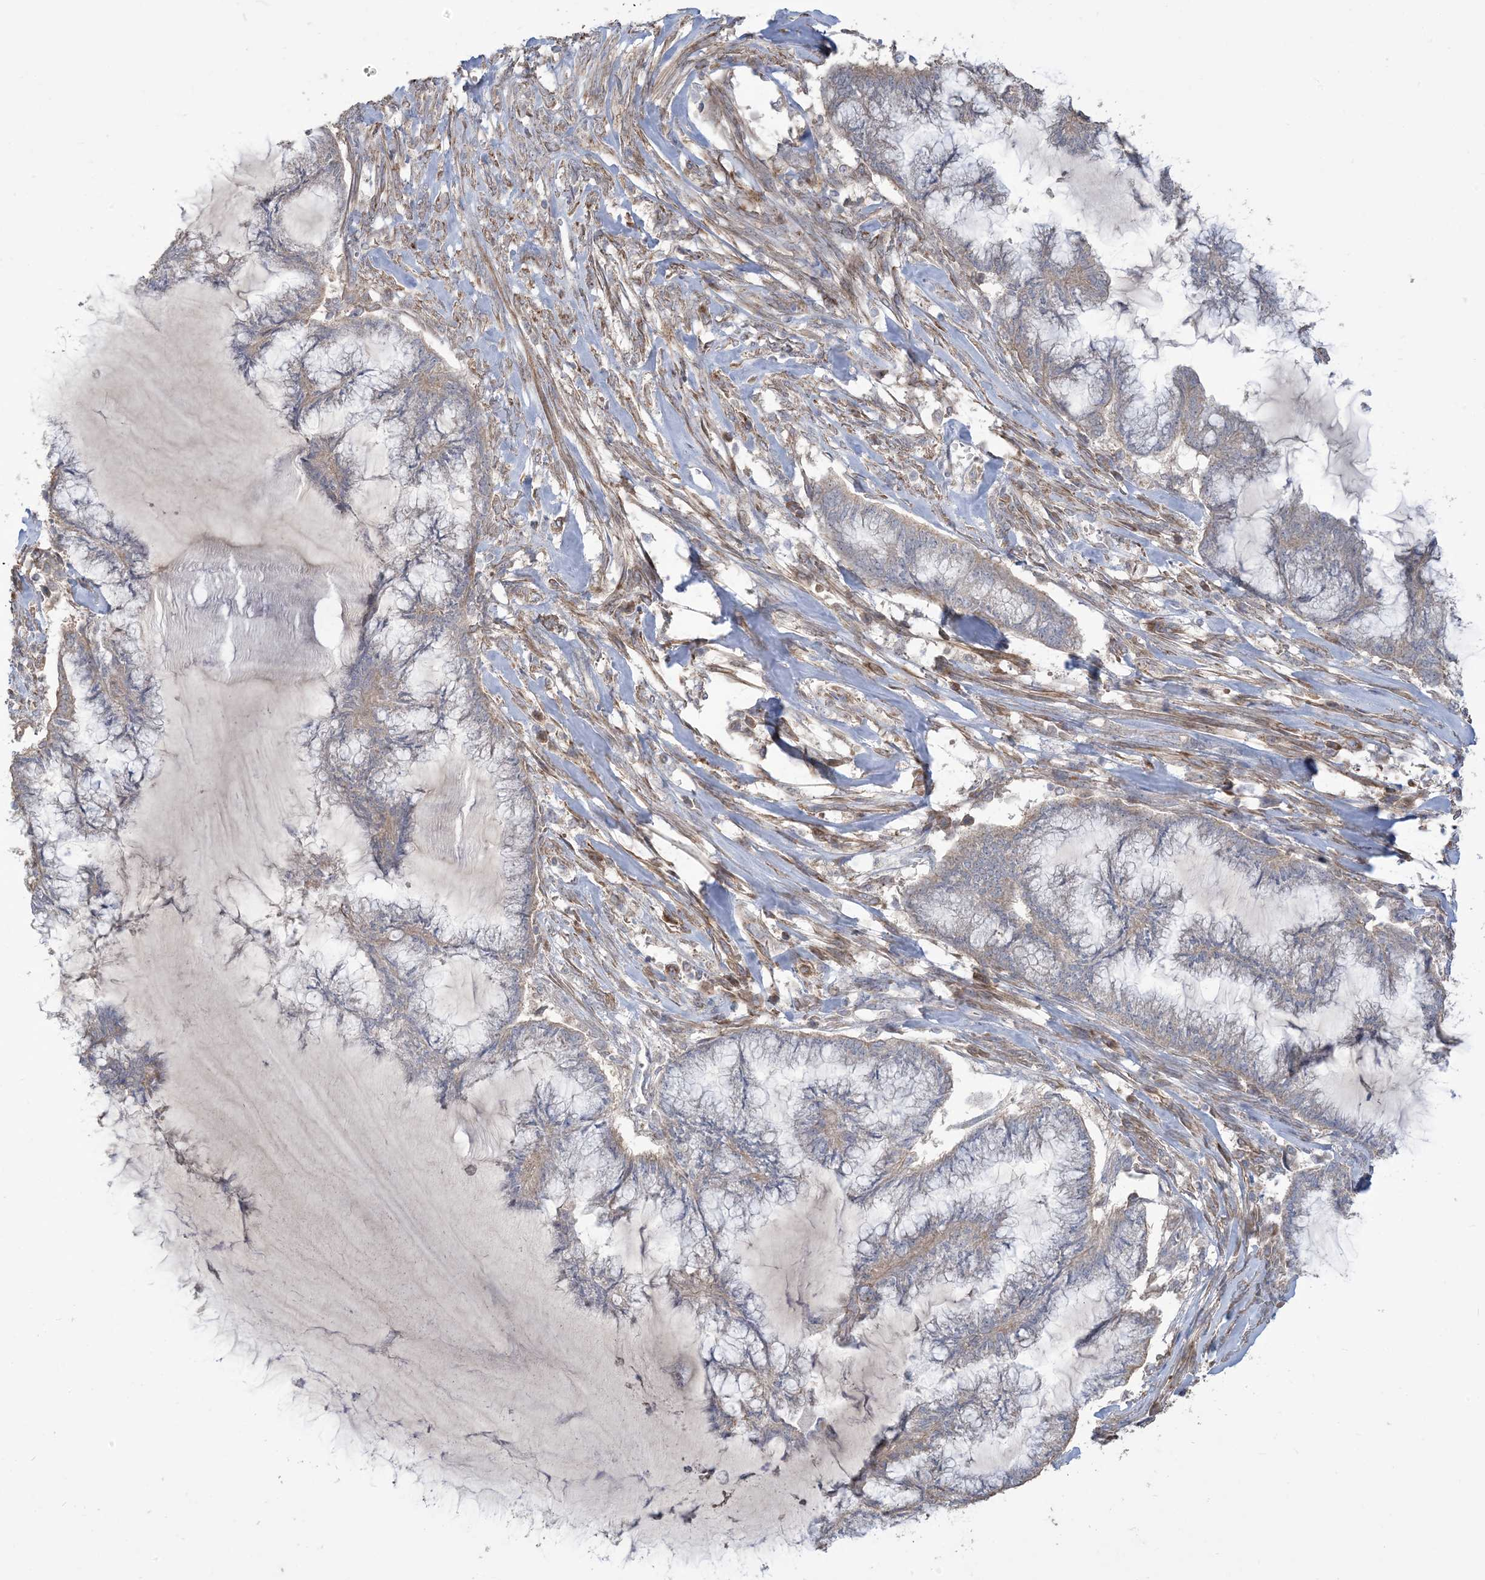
{"staining": {"intensity": "negative", "quantity": "none", "location": "none"}, "tissue": "endometrial cancer", "cell_type": "Tumor cells", "image_type": "cancer", "snomed": [{"axis": "morphology", "description": "Adenocarcinoma, NOS"}, {"axis": "topography", "description": "Endometrium"}], "caption": "DAB (3,3'-diaminobenzidine) immunohistochemical staining of human endometrial cancer (adenocarcinoma) demonstrates no significant expression in tumor cells.", "gene": "KLHL18", "patient": {"sex": "female", "age": 86}}